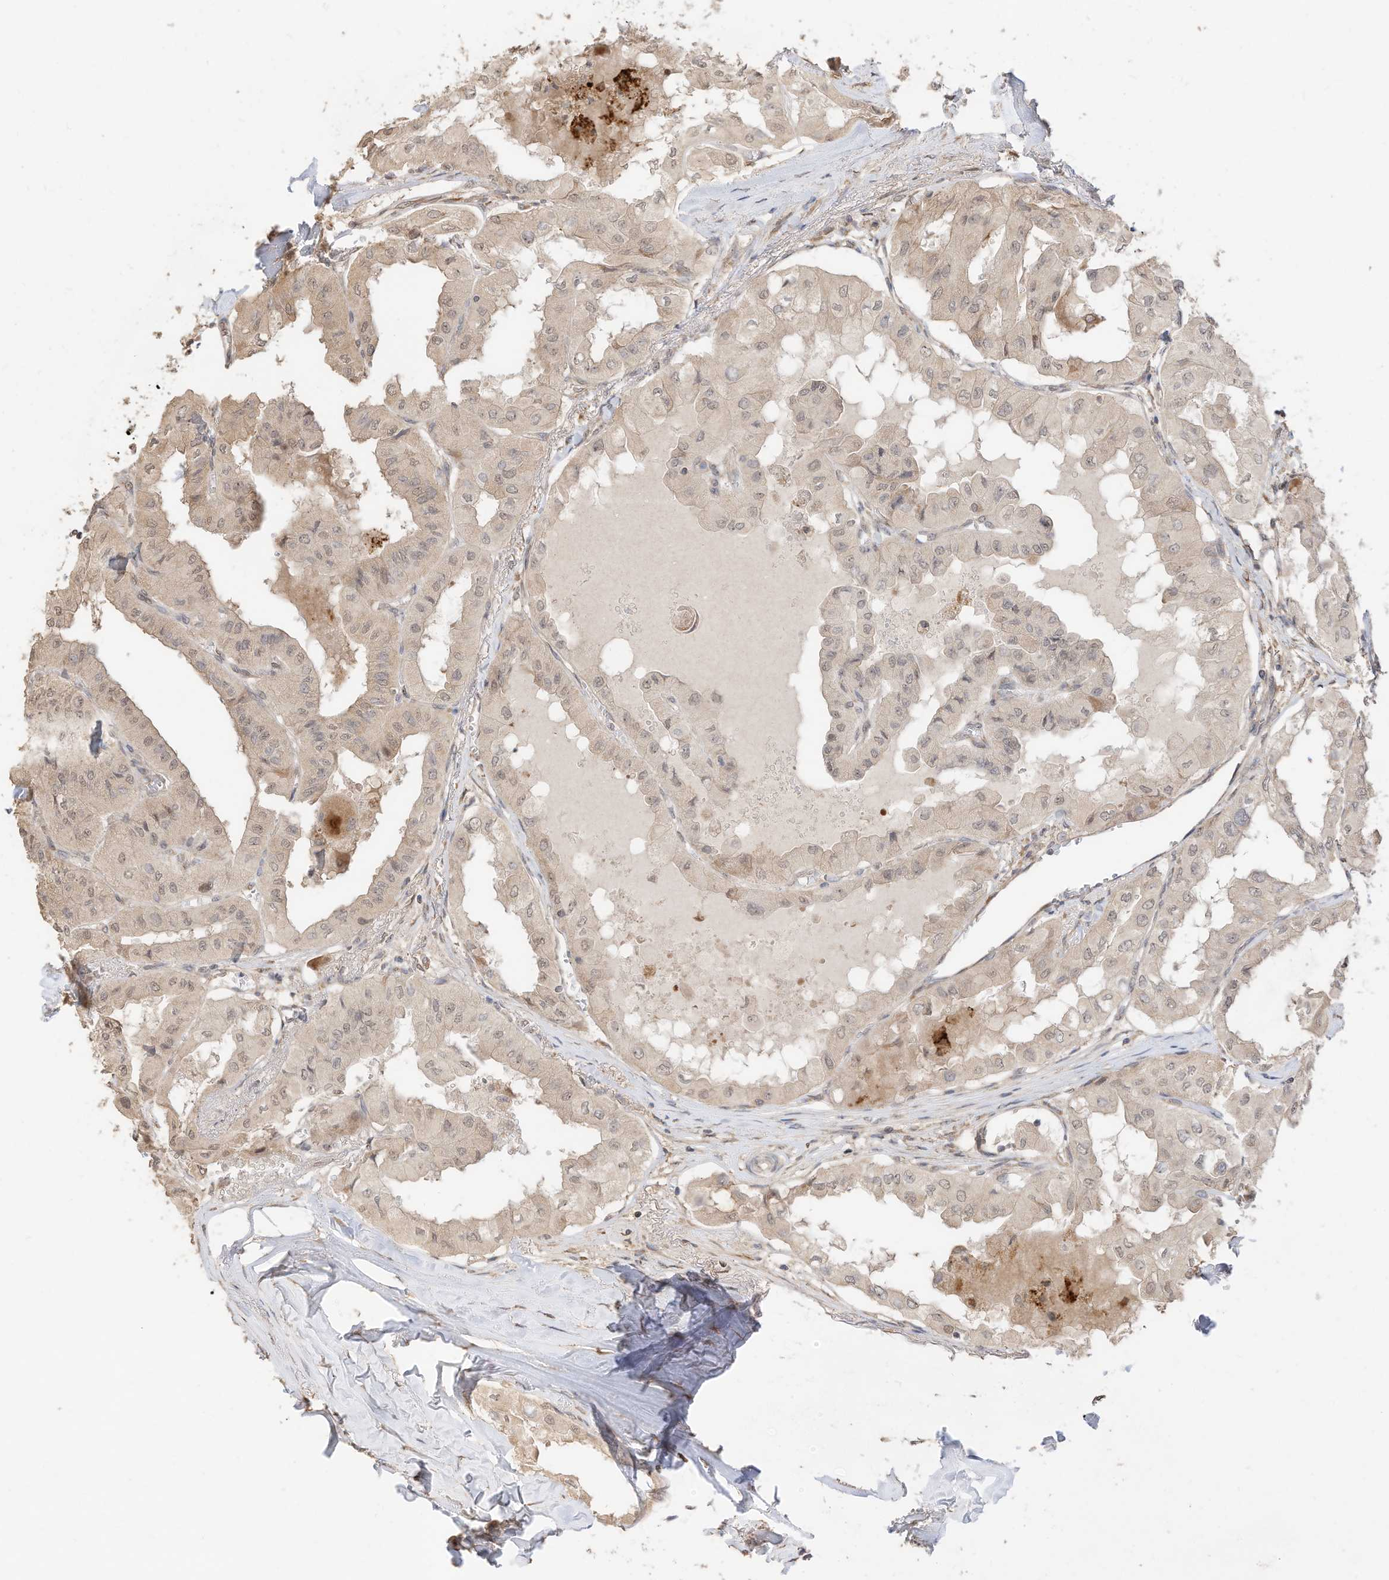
{"staining": {"intensity": "weak", "quantity": "<25%", "location": "cytoplasmic/membranous"}, "tissue": "thyroid cancer", "cell_type": "Tumor cells", "image_type": "cancer", "snomed": [{"axis": "morphology", "description": "Papillary adenocarcinoma, NOS"}, {"axis": "topography", "description": "Thyroid gland"}], "caption": "Tumor cells are negative for brown protein staining in thyroid cancer (papillary adenocarcinoma). (Stains: DAB (3,3'-diaminobenzidine) immunohistochemistry (IHC) with hematoxylin counter stain, Microscopy: brightfield microscopy at high magnification).", "gene": "CAGE1", "patient": {"sex": "female", "age": 59}}